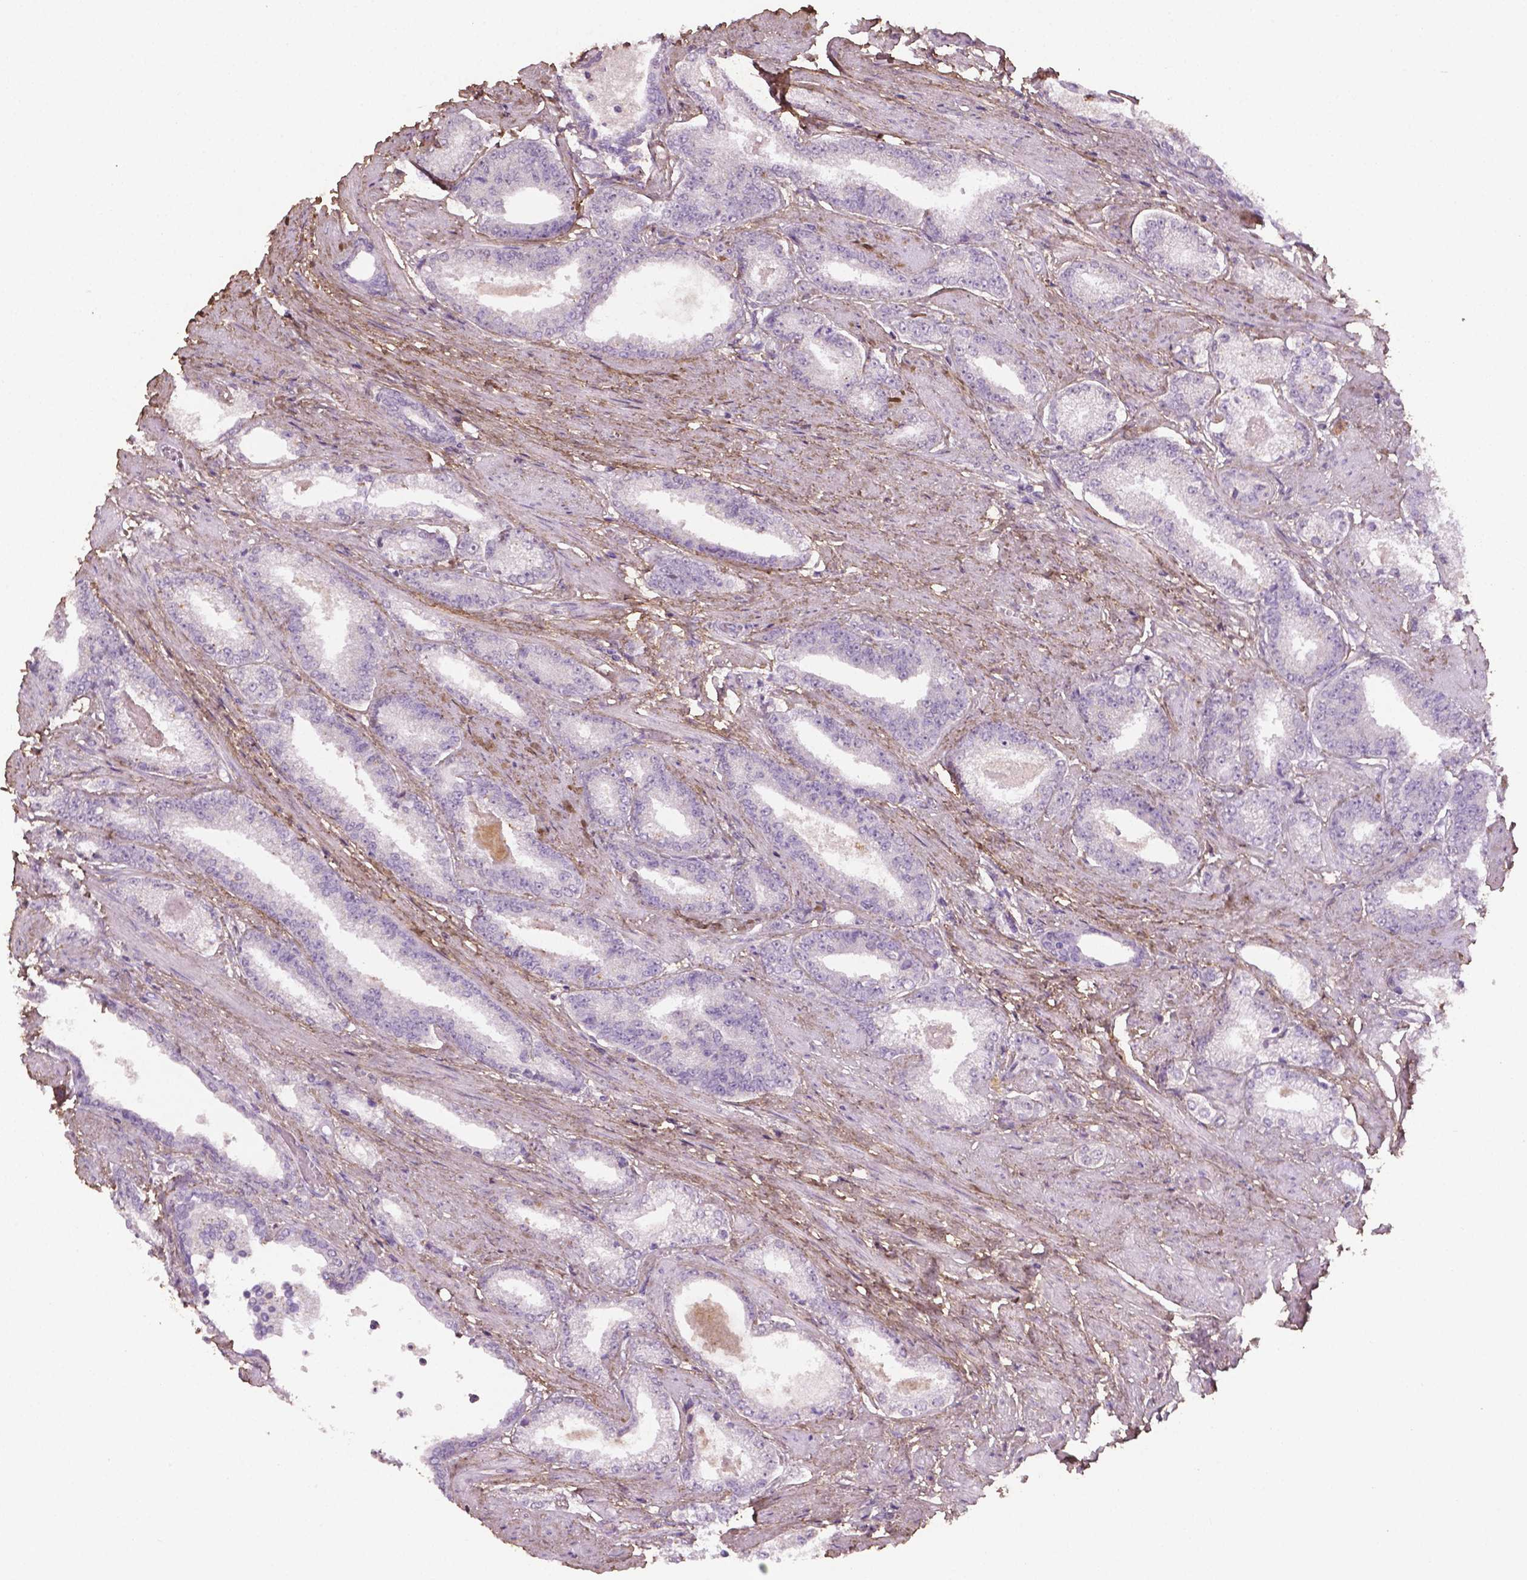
{"staining": {"intensity": "negative", "quantity": "none", "location": "none"}, "tissue": "prostate cancer", "cell_type": "Tumor cells", "image_type": "cancer", "snomed": [{"axis": "morphology", "description": "Adenocarcinoma, High grade"}, {"axis": "topography", "description": "Prostate and seminal vesicle, NOS"}], "caption": "There is no significant expression in tumor cells of prostate cancer.", "gene": "DLG2", "patient": {"sex": "male", "age": 61}}